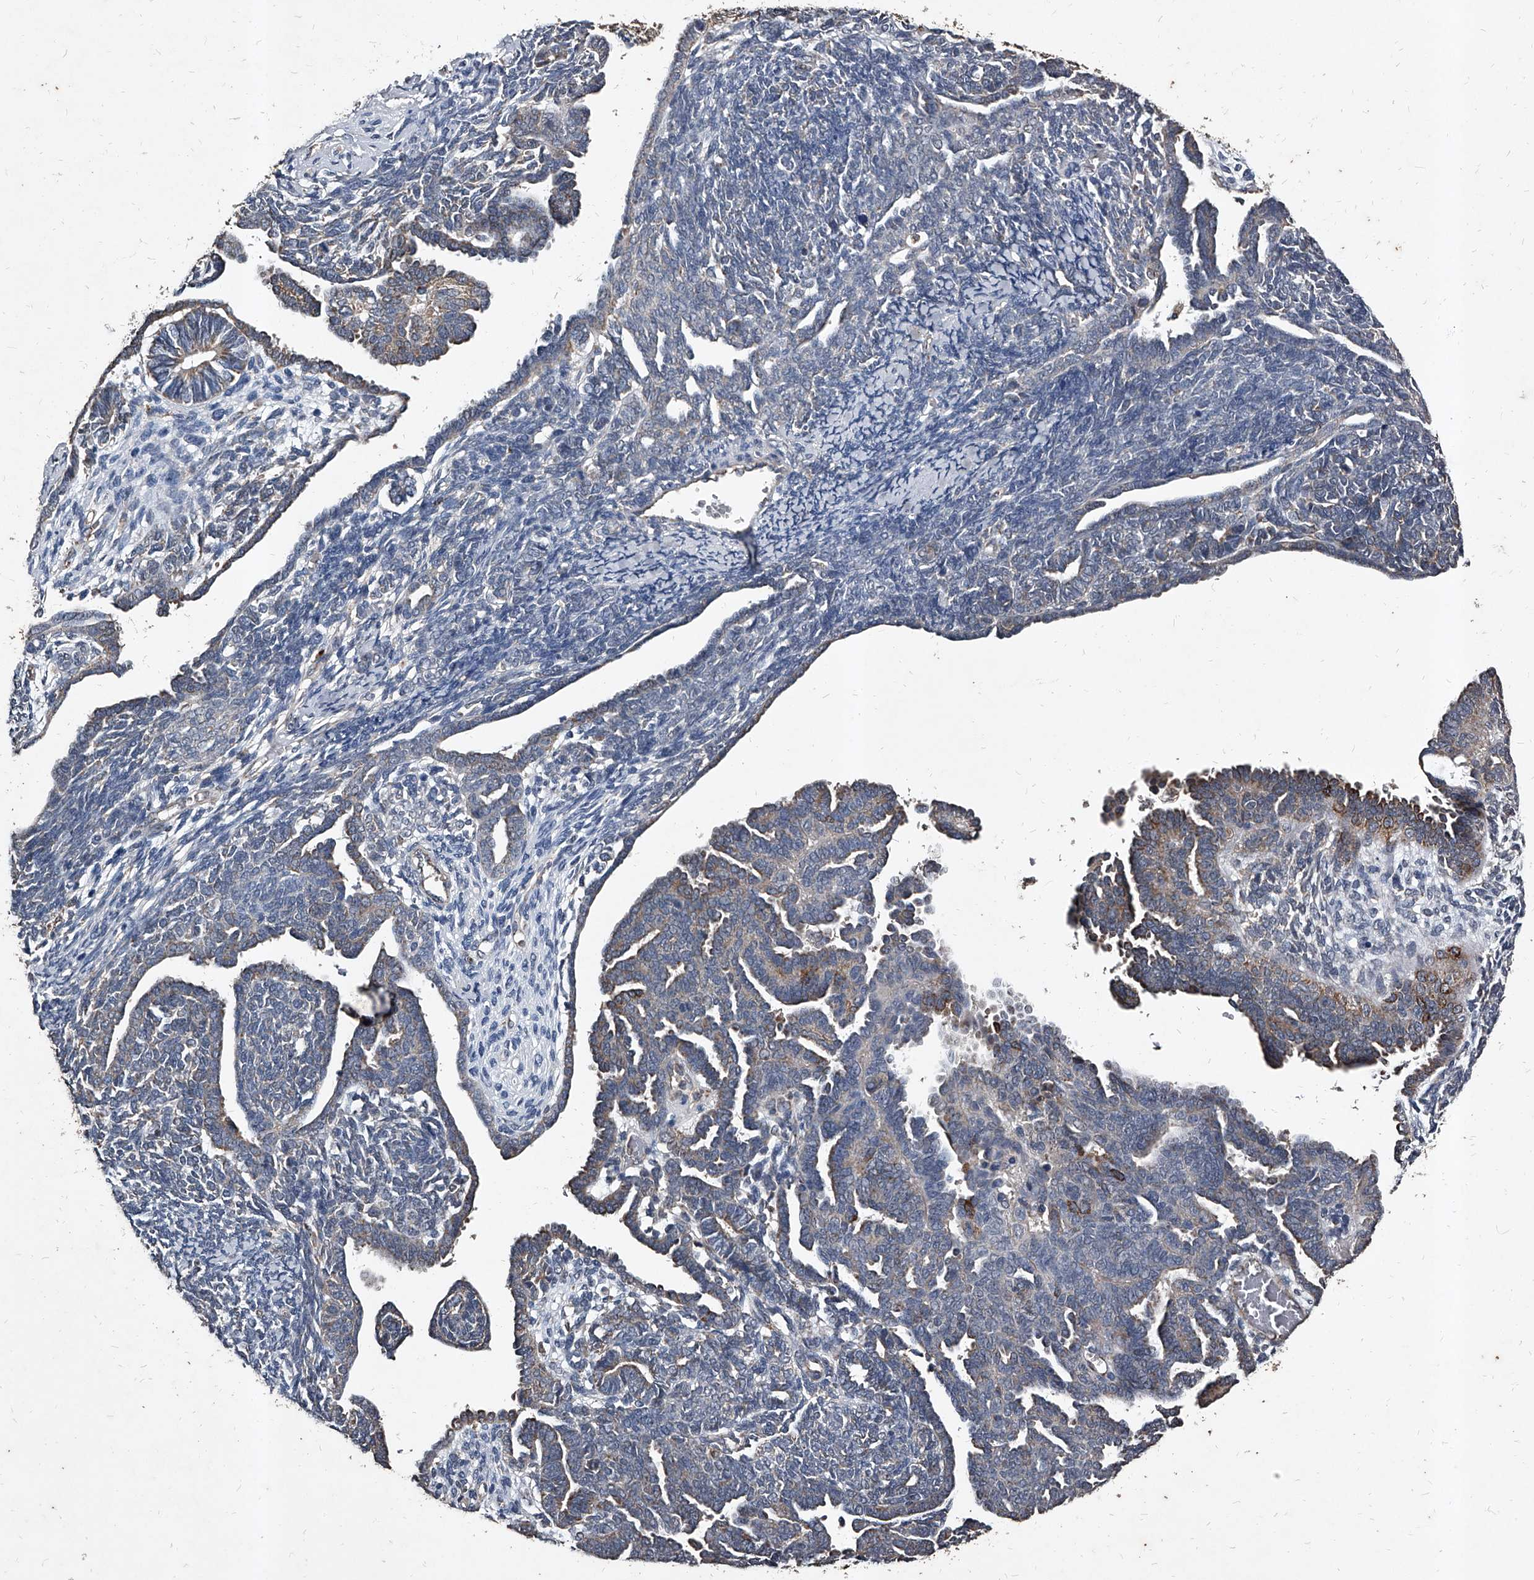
{"staining": {"intensity": "weak", "quantity": "25%-75%", "location": "cytoplasmic/membranous"}, "tissue": "endometrial cancer", "cell_type": "Tumor cells", "image_type": "cancer", "snomed": [{"axis": "morphology", "description": "Neoplasm, malignant, NOS"}, {"axis": "topography", "description": "Endometrium"}], "caption": "IHC photomicrograph of human endometrial cancer (neoplasm (malignant)) stained for a protein (brown), which displays low levels of weak cytoplasmic/membranous expression in about 25%-75% of tumor cells.", "gene": "GPR183", "patient": {"sex": "female", "age": 74}}